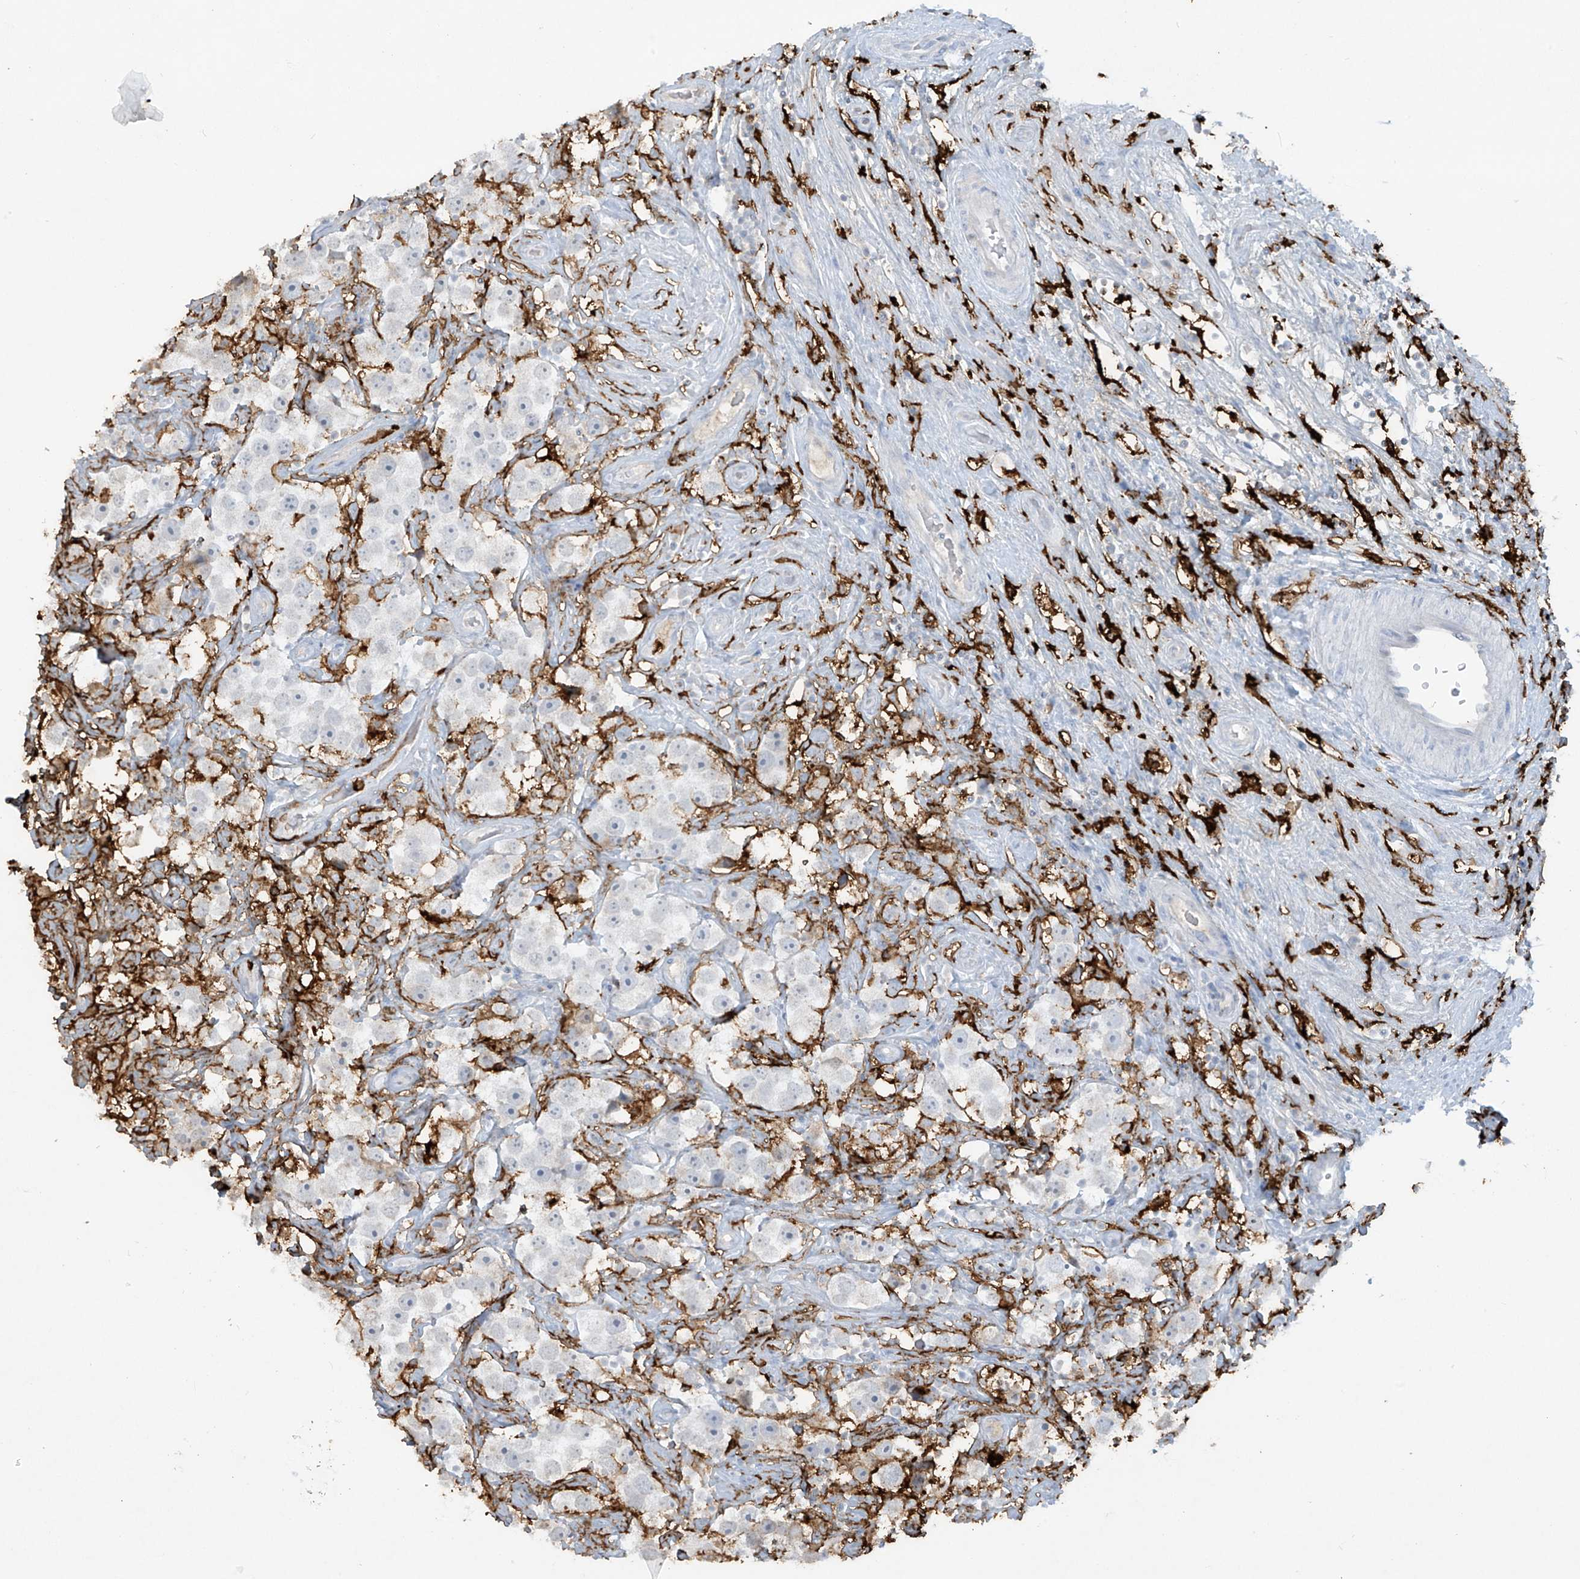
{"staining": {"intensity": "negative", "quantity": "none", "location": "none"}, "tissue": "testis cancer", "cell_type": "Tumor cells", "image_type": "cancer", "snomed": [{"axis": "morphology", "description": "Seminoma, NOS"}, {"axis": "topography", "description": "Testis"}], "caption": "Tumor cells show no significant protein positivity in testis cancer (seminoma).", "gene": "FCGR3A", "patient": {"sex": "male", "age": 49}}